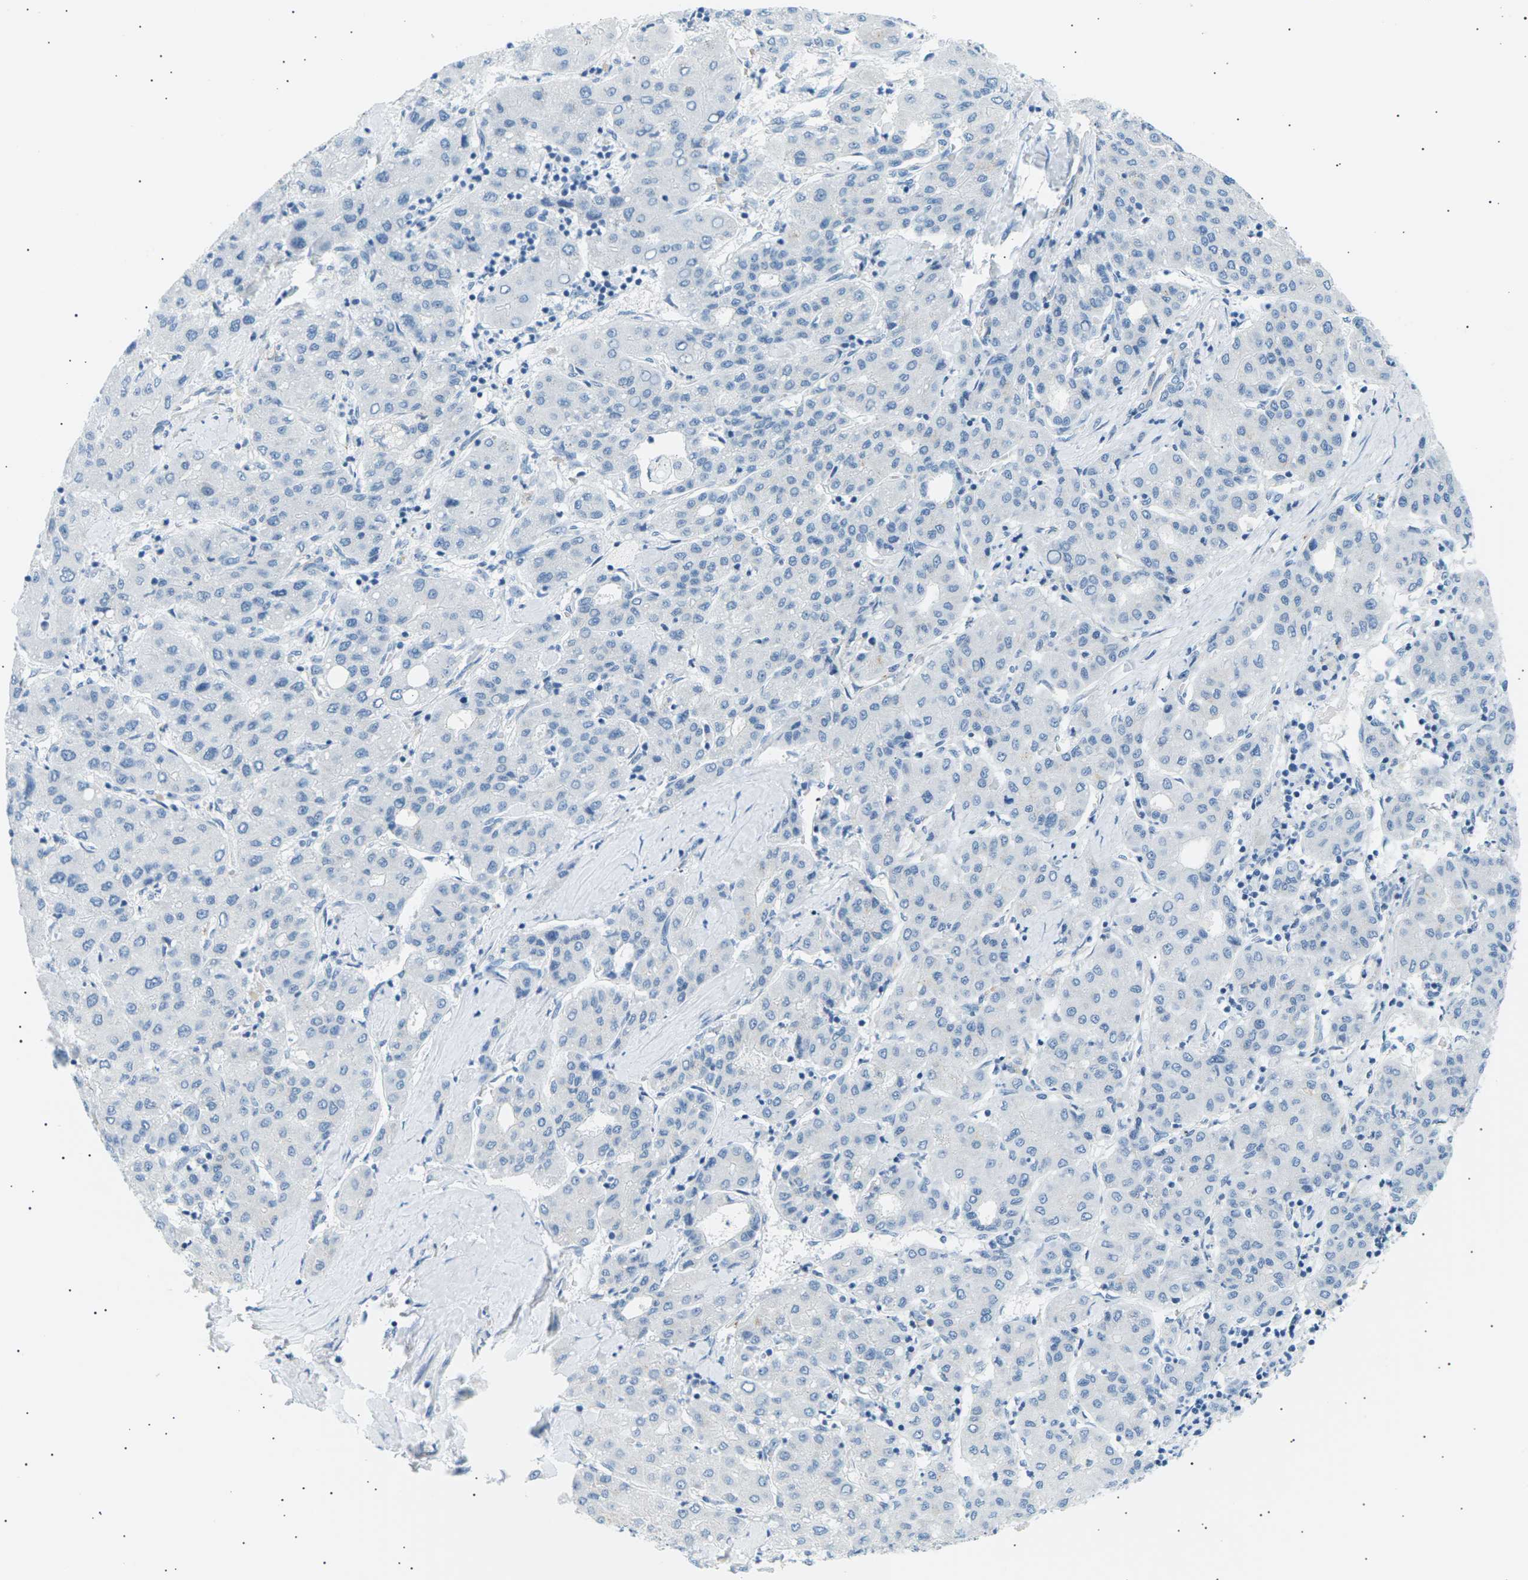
{"staining": {"intensity": "negative", "quantity": "none", "location": "none"}, "tissue": "liver cancer", "cell_type": "Tumor cells", "image_type": "cancer", "snomed": [{"axis": "morphology", "description": "Carcinoma, Hepatocellular, NOS"}, {"axis": "topography", "description": "Liver"}], "caption": "The micrograph shows no staining of tumor cells in liver cancer (hepatocellular carcinoma).", "gene": "SEPTIN5", "patient": {"sex": "male", "age": 65}}